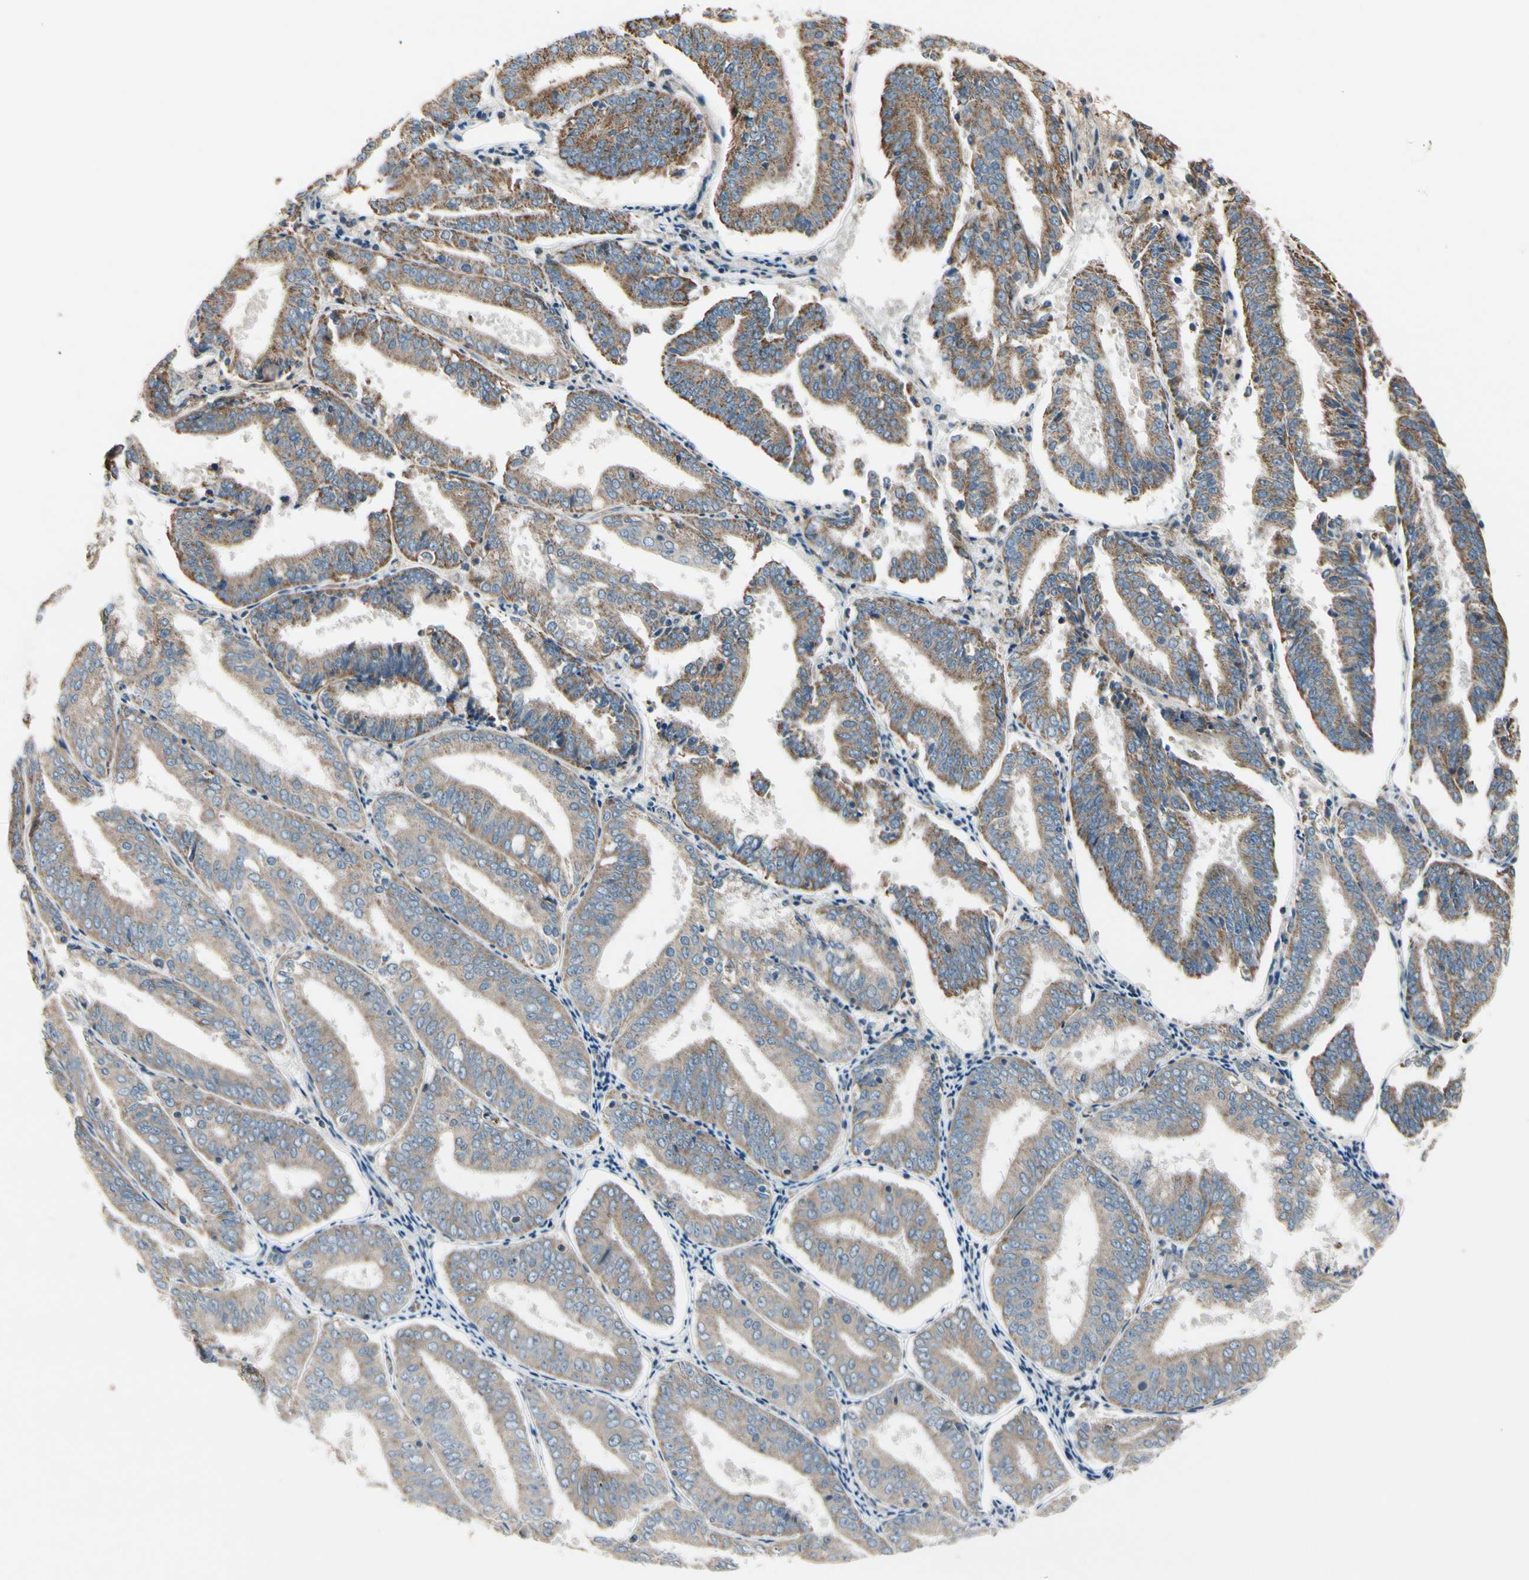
{"staining": {"intensity": "moderate", "quantity": ">75%", "location": "cytoplasmic/membranous"}, "tissue": "endometrial cancer", "cell_type": "Tumor cells", "image_type": "cancer", "snomed": [{"axis": "morphology", "description": "Adenocarcinoma, NOS"}, {"axis": "topography", "description": "Endometrium"}], "caption": "Immunohistochemical staining of endometrial cancer reveals medium levels of moderate cytoplasmic/membranous protein positivity in about >75% of tumor cells.", "gene": "NPHP3", "patient": {"sex": "female", "age": 63}}